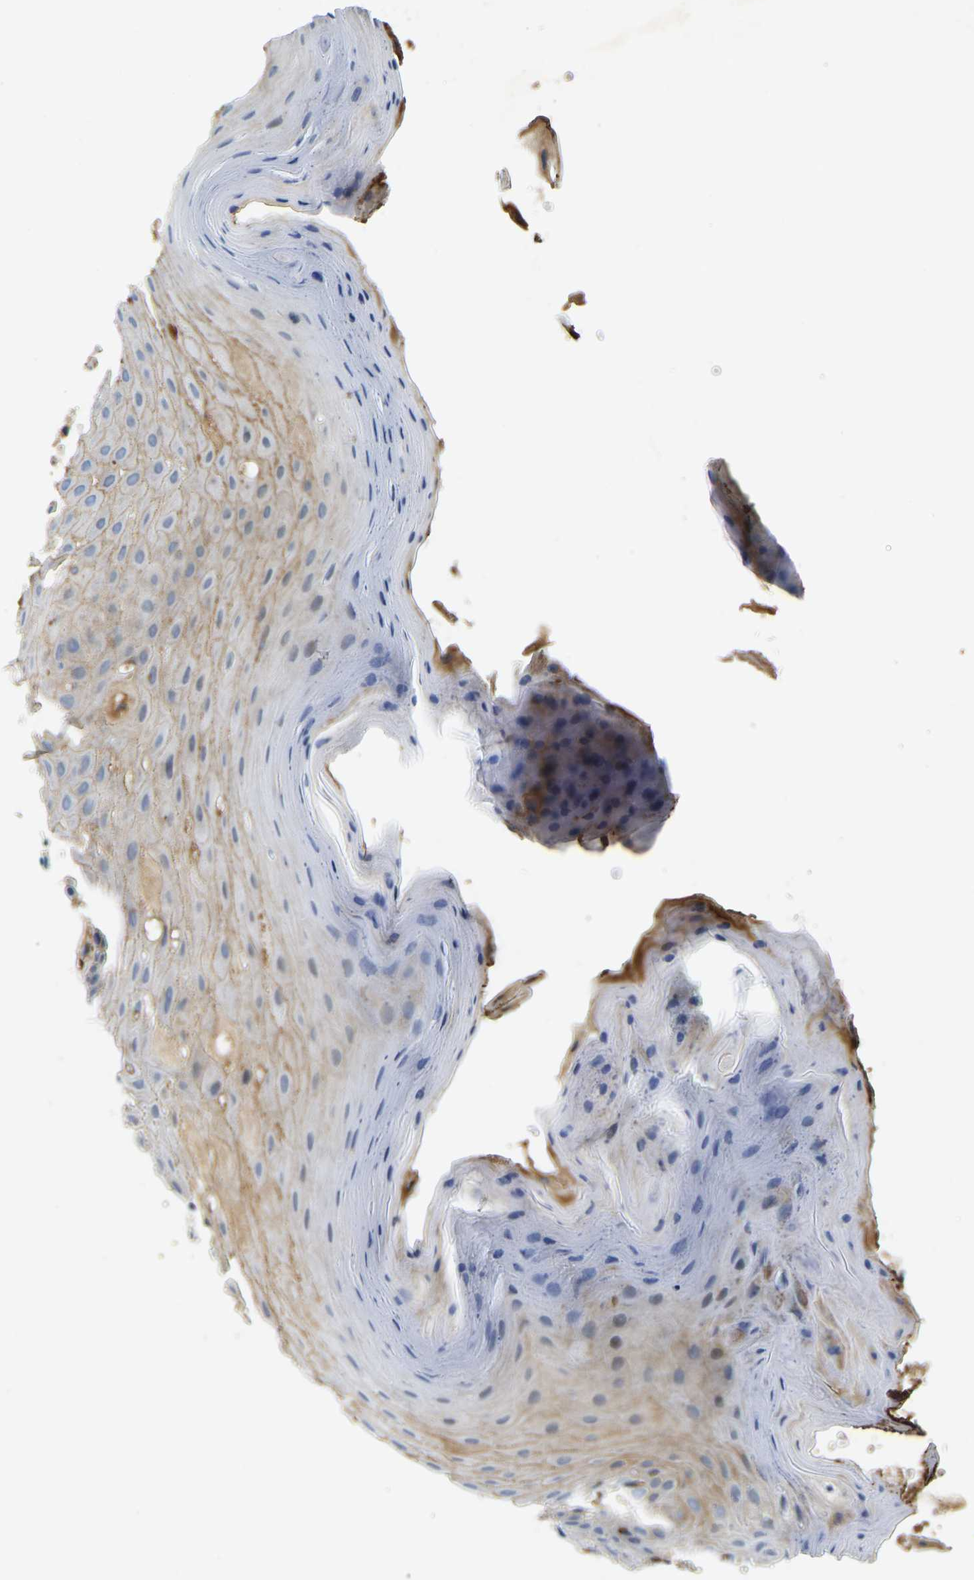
{"staining": {"intensity": "weak", "quantity": "<25%", "location": "cytoplasmic/membranous"}, "tissue": "oral mucosa", "cell_type": "Squamous epithelial cells", "image_type": "normal", "snomed": [{"axis": "morphology", "description": "Normal tissue, NOS"}, {"axis": "morphology", "description": "Squamous cell carcinoma, NOS"}, {"axis": "topography", "description": "Skeletal muscle"}, {"axis": "topography", "description": "Adipose tissue"}, {"axis": "topography", "description": "Vascular tissue"}, {"axis": "topography", "description": "Oral tissue"}, {"axis": "topography", "description": "Peripheral nerve tissue"}, {"axis": "topography", "description": "Head-Neck"}], "caption": "There is no significant expression in squamous epithelial cells of oral mucosa.", "gene": "THBS4", "patient": {"sex": "male", "age": 71}}